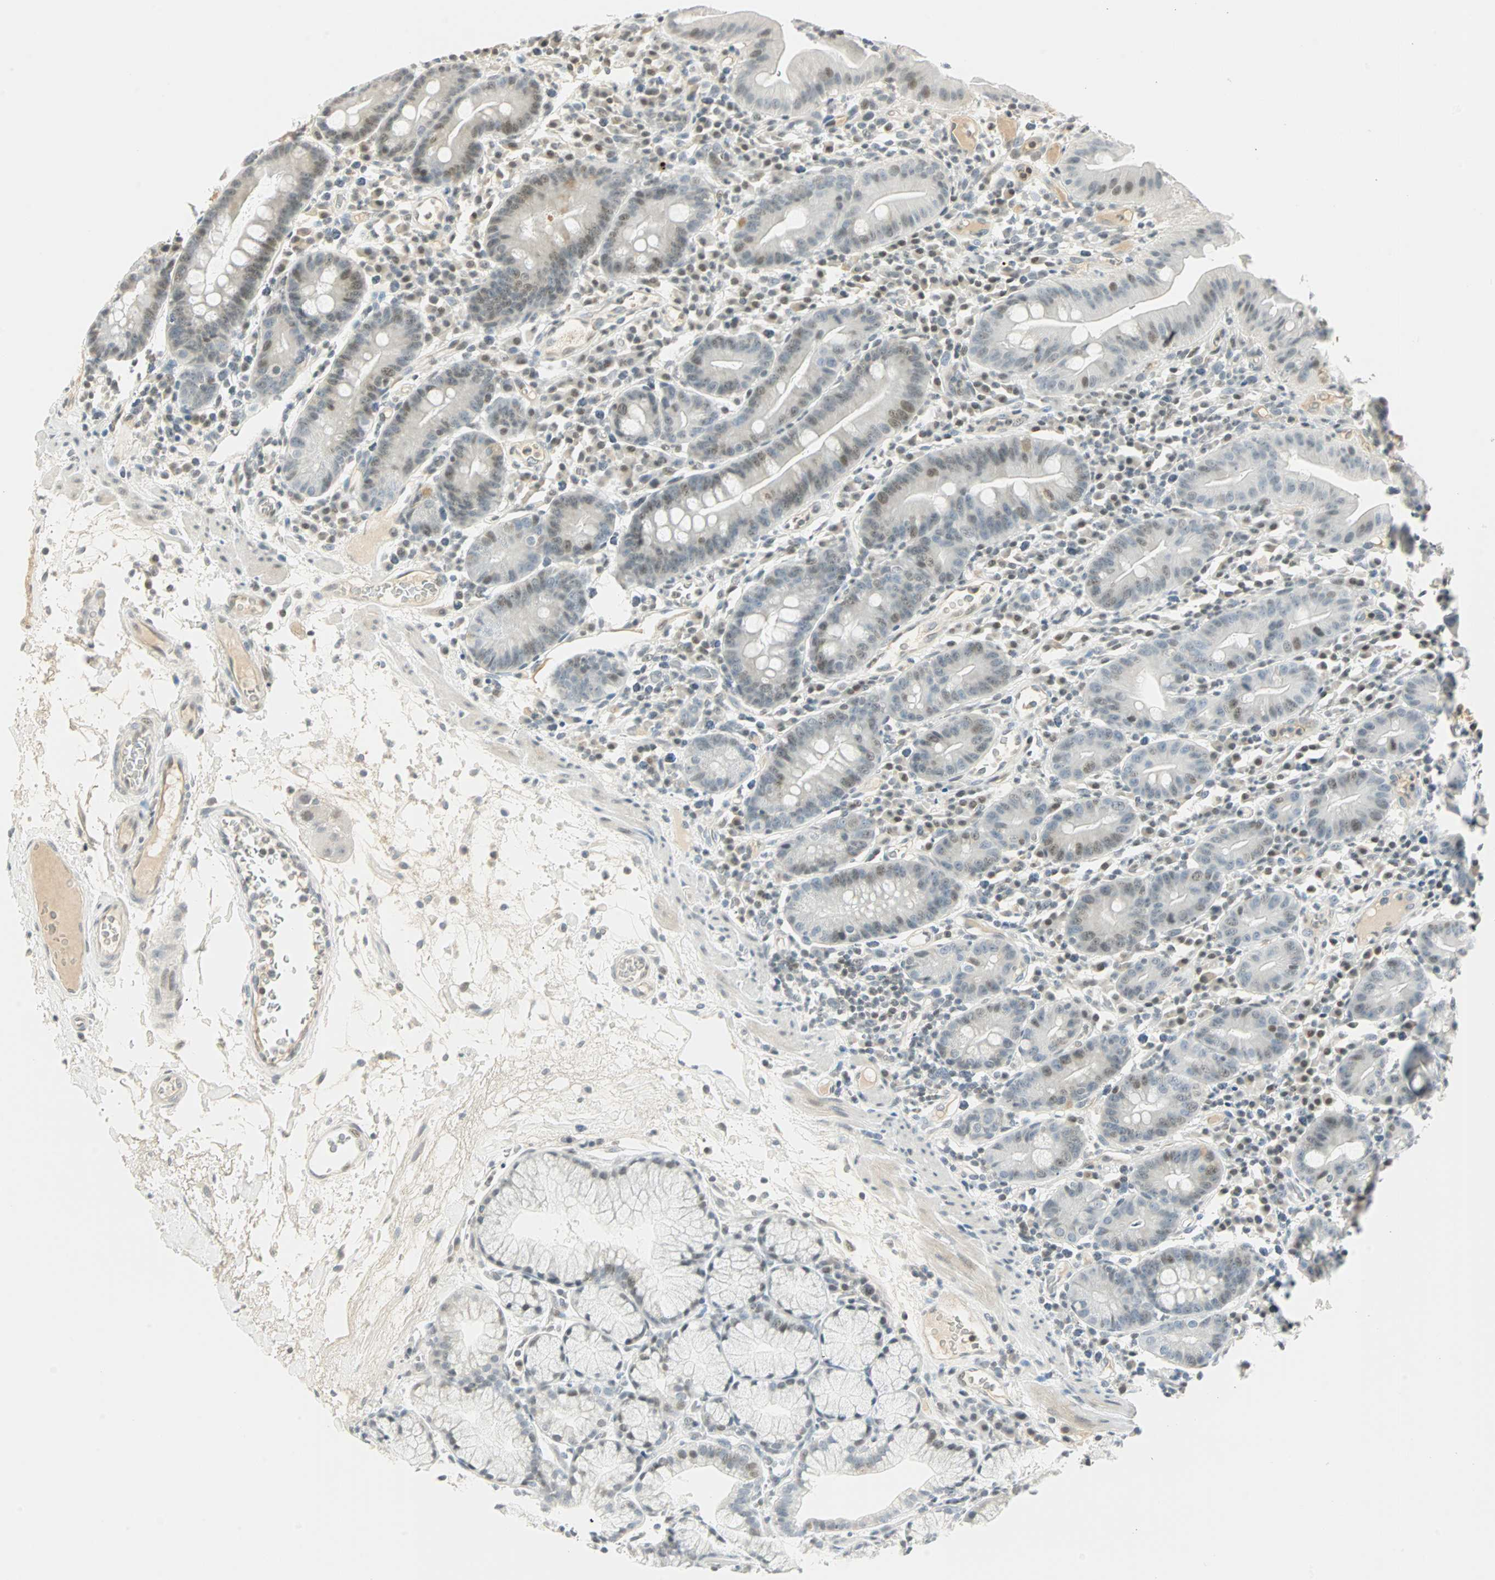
{"staining": {"intensity": "moderate", "quantity": "<25%", "location": "cytoplasmic/membranous,nuclear"}, "tissue": "duodenum", "cell_type": "Glandular cells", "image_type": "normal", "snomed": [{"axis": "morphology", "description": "Normal tissue, NOS"}, {"axis": "topography", "description": "Duodenum"}], "caption": "IHC image of normal duodenum stained for a protein (brown), which demonstrates low levels of moderate cytoplasmic/membranous,nuclear staining in about <25% of glandular cells.", "gene": "SMAD3", "patient": {"sex": "male", "age": 50}}